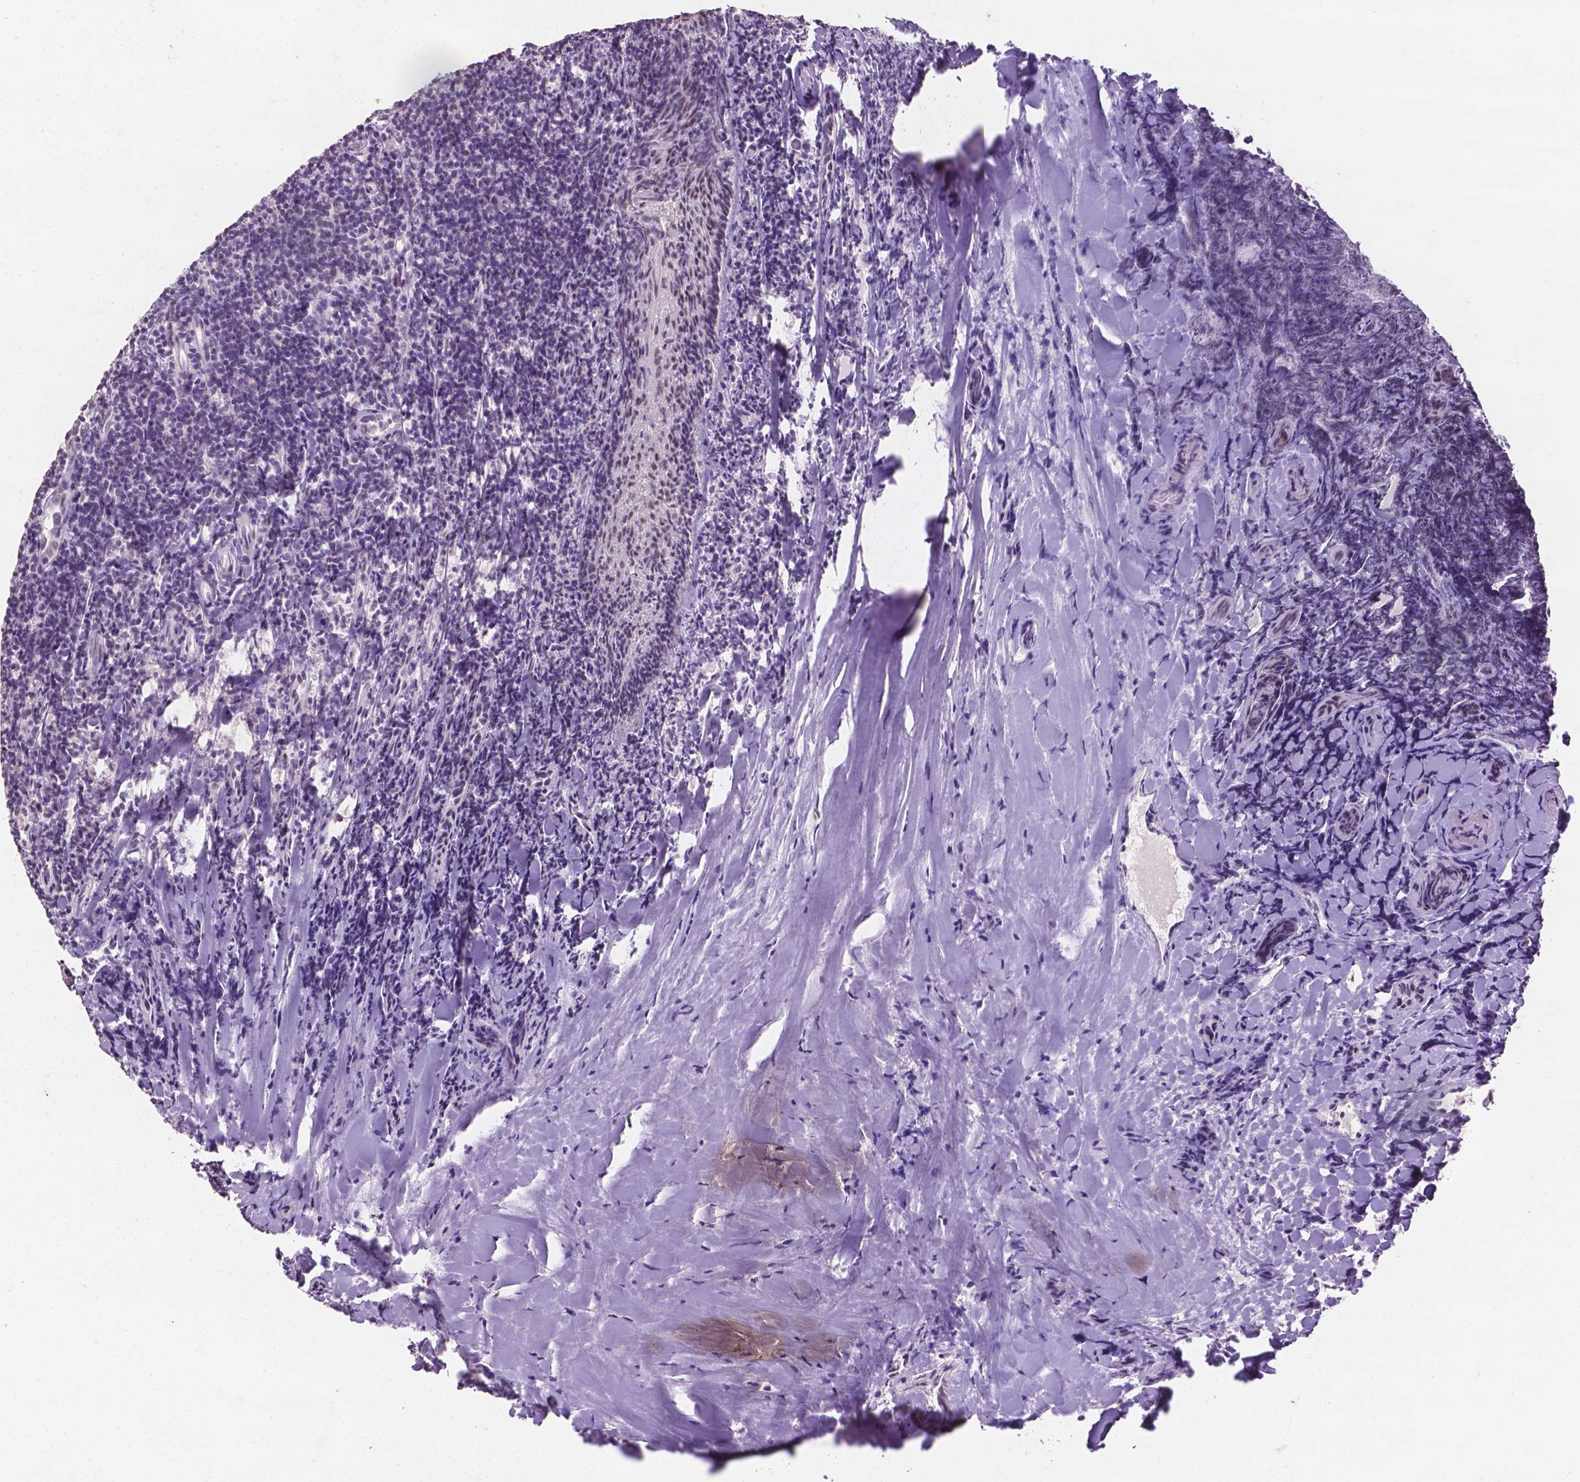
{"staining": {"intensity": "moderate", "quantity": ">75%", "location": "nuclear"}, "tissue": "tonsil", "cell_type": "Germinal center cells", "image_type": "normal", "snomed": [{"axis": "morphology", "description": "Normal tissue, NOS"}, {"axis": "topography", "description": "Tonsil"}], "caption": "Brown immunohistochemical staining in normal tonsil reveals moderate nuclear expression in about >75% of germinal center cells.", "gene": "COIL", "patient": {"sex": "female", "age": 10}}